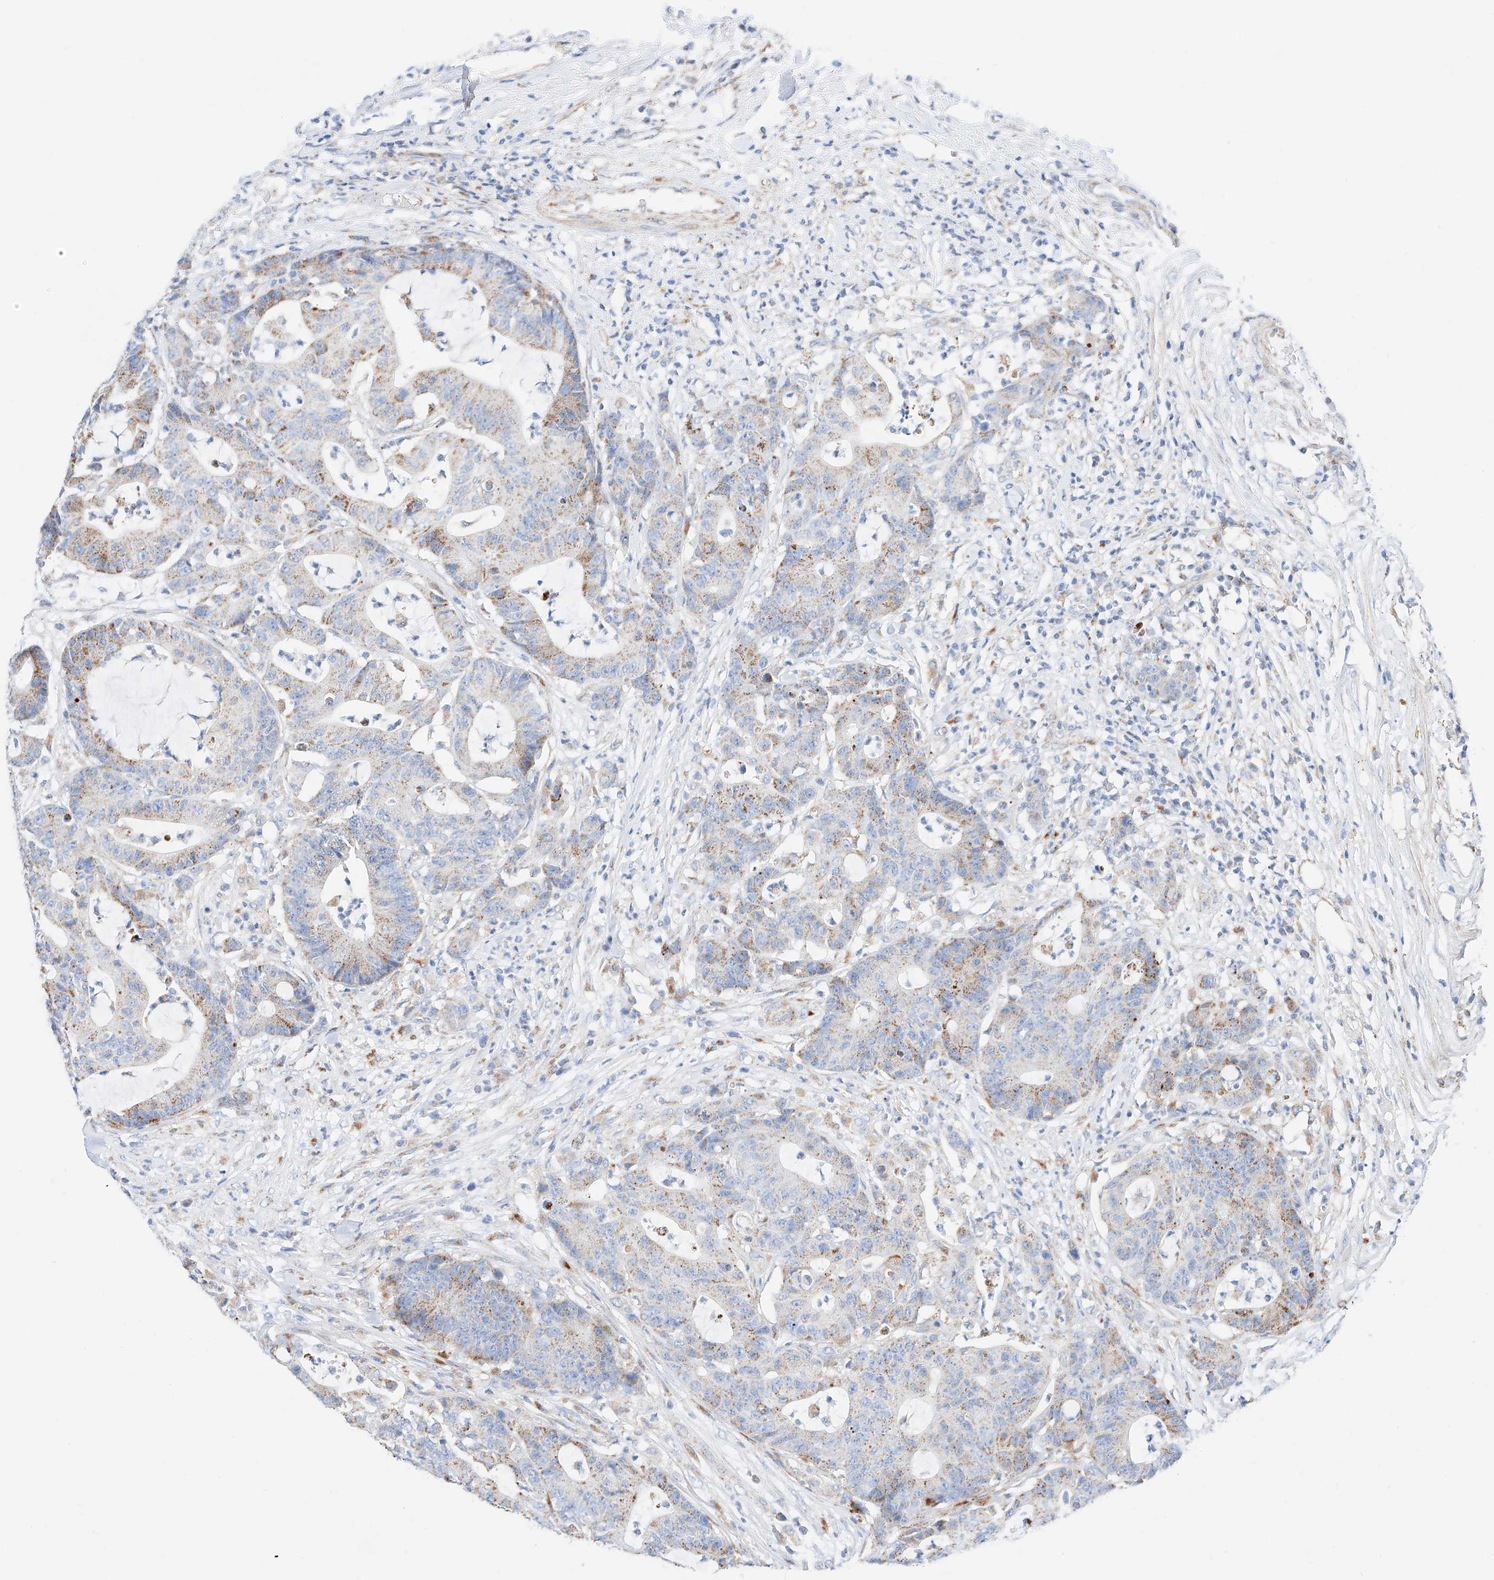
{"staining": {"intensity": "moderate", "quantity": "<25%", "location": "cytoplasmic/membranous"}, "tissue": "colorectal cancer", "cell_type": "Tumor cells", "image_type": "cancer", "snomed": [{"axis": "morphology", "description": "Adenocarcinoma, NOS"}, {"axis": "topography", "description": "Colon"}], "caption": "Tumor cells demonstrate moderate cytoplasmic/membranous staining in approximately <25% of cells in adenocarcinoma (colorectal).", "gene": "C6orf62", "patient": {"sex": "female", "age": 84}}